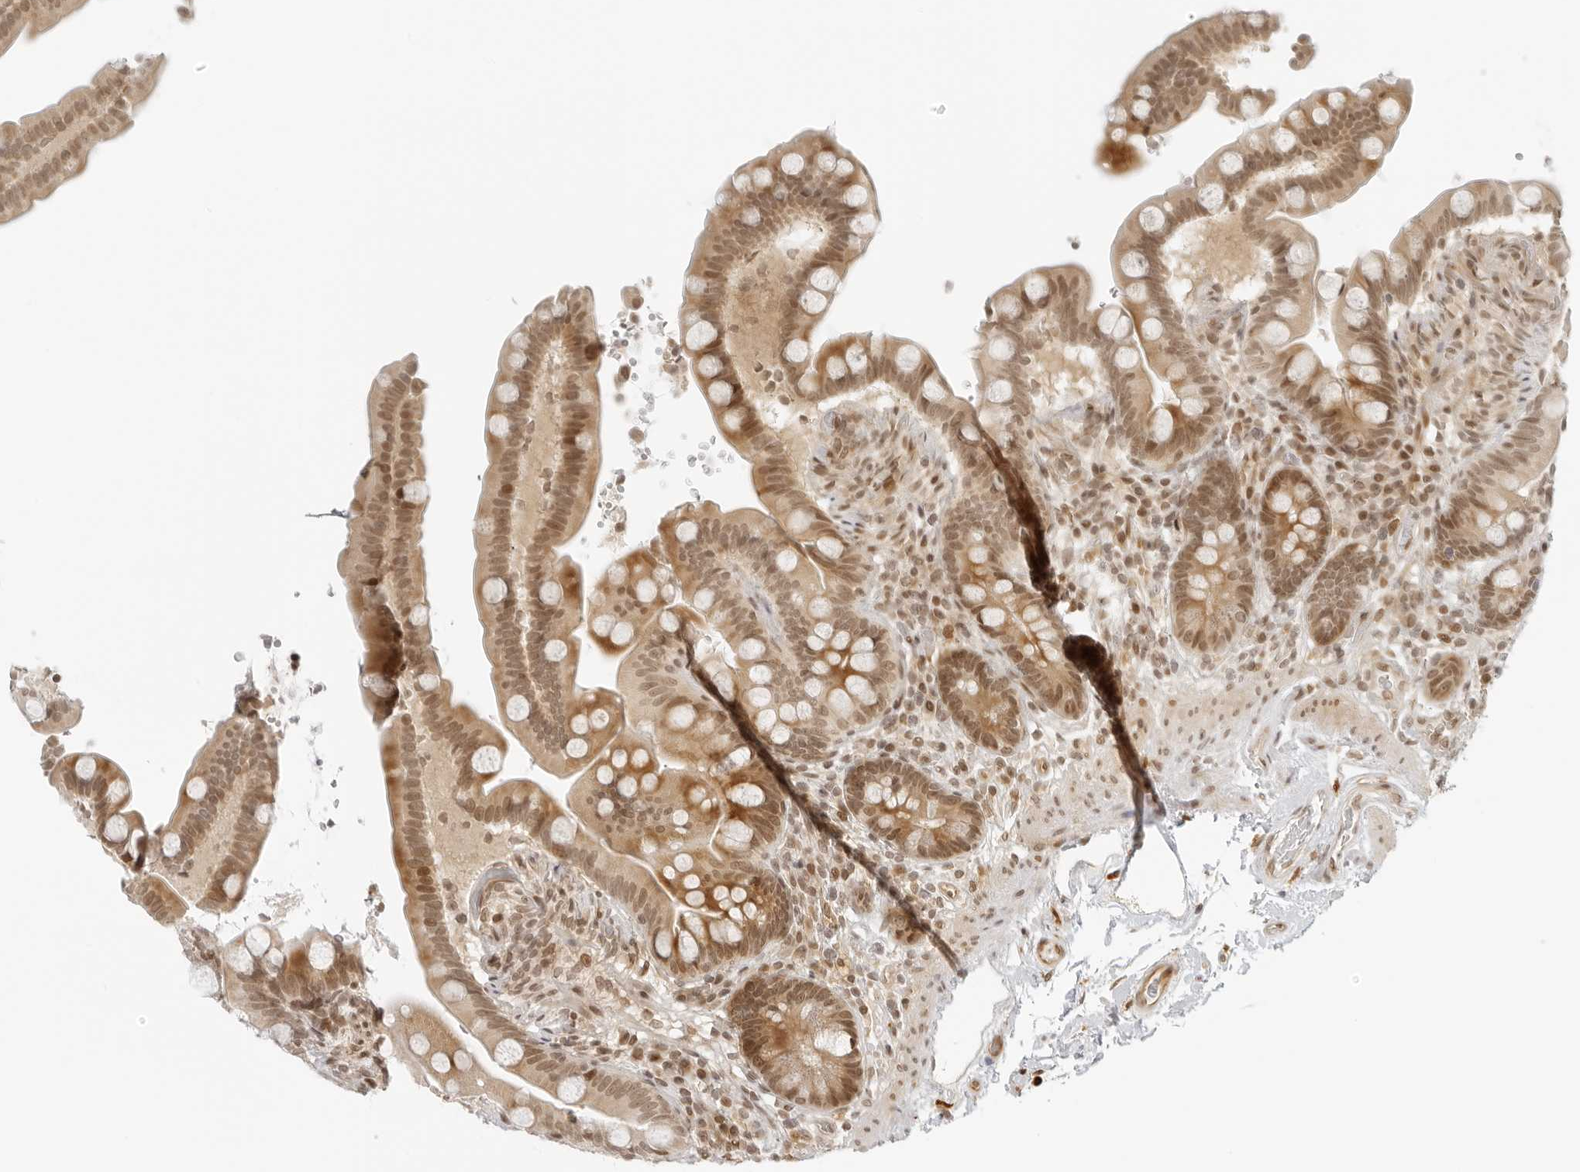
{"staining": {"intensity": "weak", "quantity": ">75%", "location": "cytoplasmic/membranous,nuclear"}, "tissue": "colon", "cell_type": "Endothelial cells", "image_type": "normal", "snomed": [{"axis": "morphology", "description": "Normal tissue, NOS"}, {"axis": "topography", "description": "Smooth muscle"}, {"axis": "topography", "description": "Colon"}], "caption": "Weak cytoplasmic/membranous,nuclear expression for a protein is identified in about >75% of endothelial cells of unremarkable colon using IHC.", "gene": "ZNF407", "patient": {"sex": "male", "age": 73}}